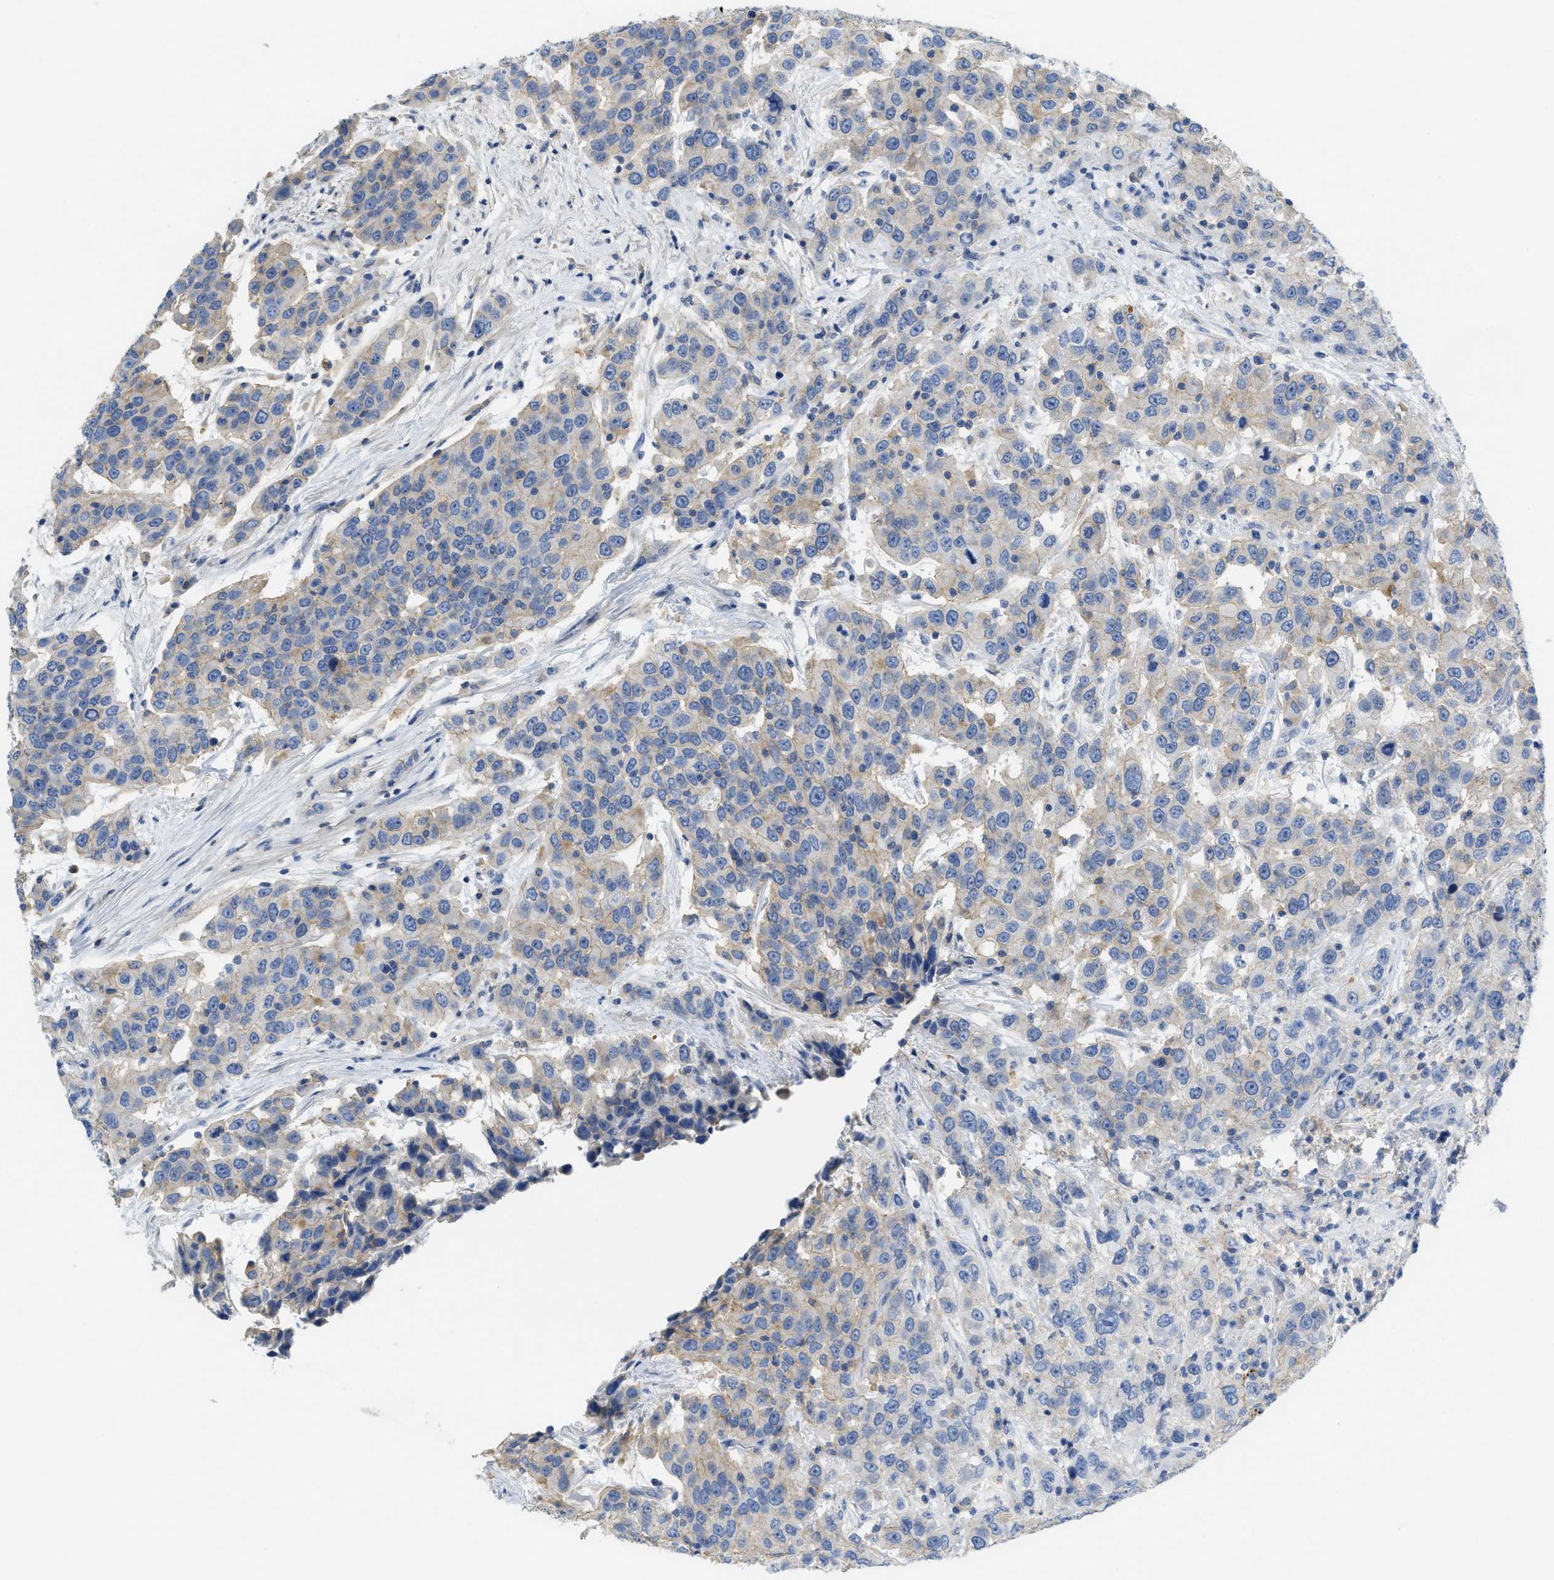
{"staining": {"intensity": "moderate", "quantity": "<25%", "location": "cytoplasmic/membranous"}, "tissue": "urothelial cancer", "cell_type": "Tumor cells", "image_type": "cancer", "snomed": [{"axis": "morphology", "description": "Urothelial carcinoma, High grade"}, {"axis": "topography", "description": "Urinary bladder"}], "caption": "Urothelial cancer stained for a protein (brown) displays moderate cytoplasmic/membranous positive positivity in approximately <25% of tumor cells.", "gene": "CNNM4", "patient": {"sex": "female", "age": 80}}